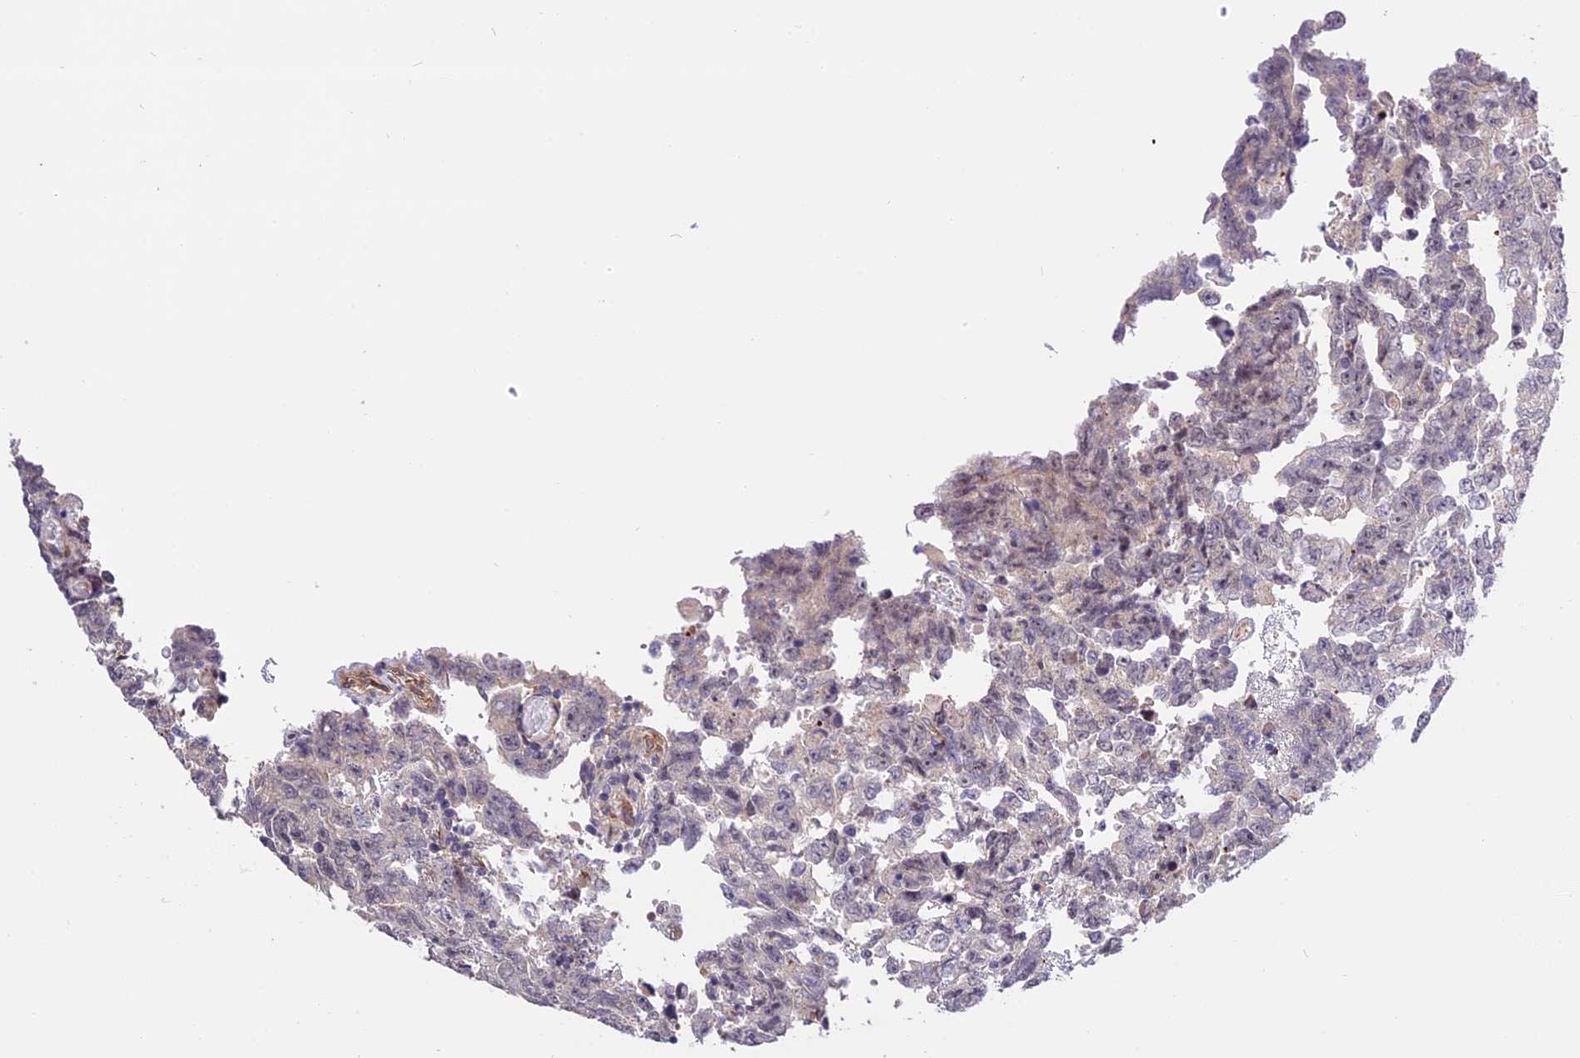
{"staining": {"intensity": "negative", "quantity": "none", "location": "none"}, "tissue": "testis cancer", "cell_type": "Tumor cells", "image_type": "cancer", "snomed": [{"axis": "morphology", "description": "Carcinoma, Embryonal, NOS"}, {"axis": "topography", "description": "Testis"}], "caption": "This is an IHC micrograph of testis cancer. There is no staining in tumor cells.", "gene": "MFSD2A", "patient": {"sex": "male", "age": 26}}